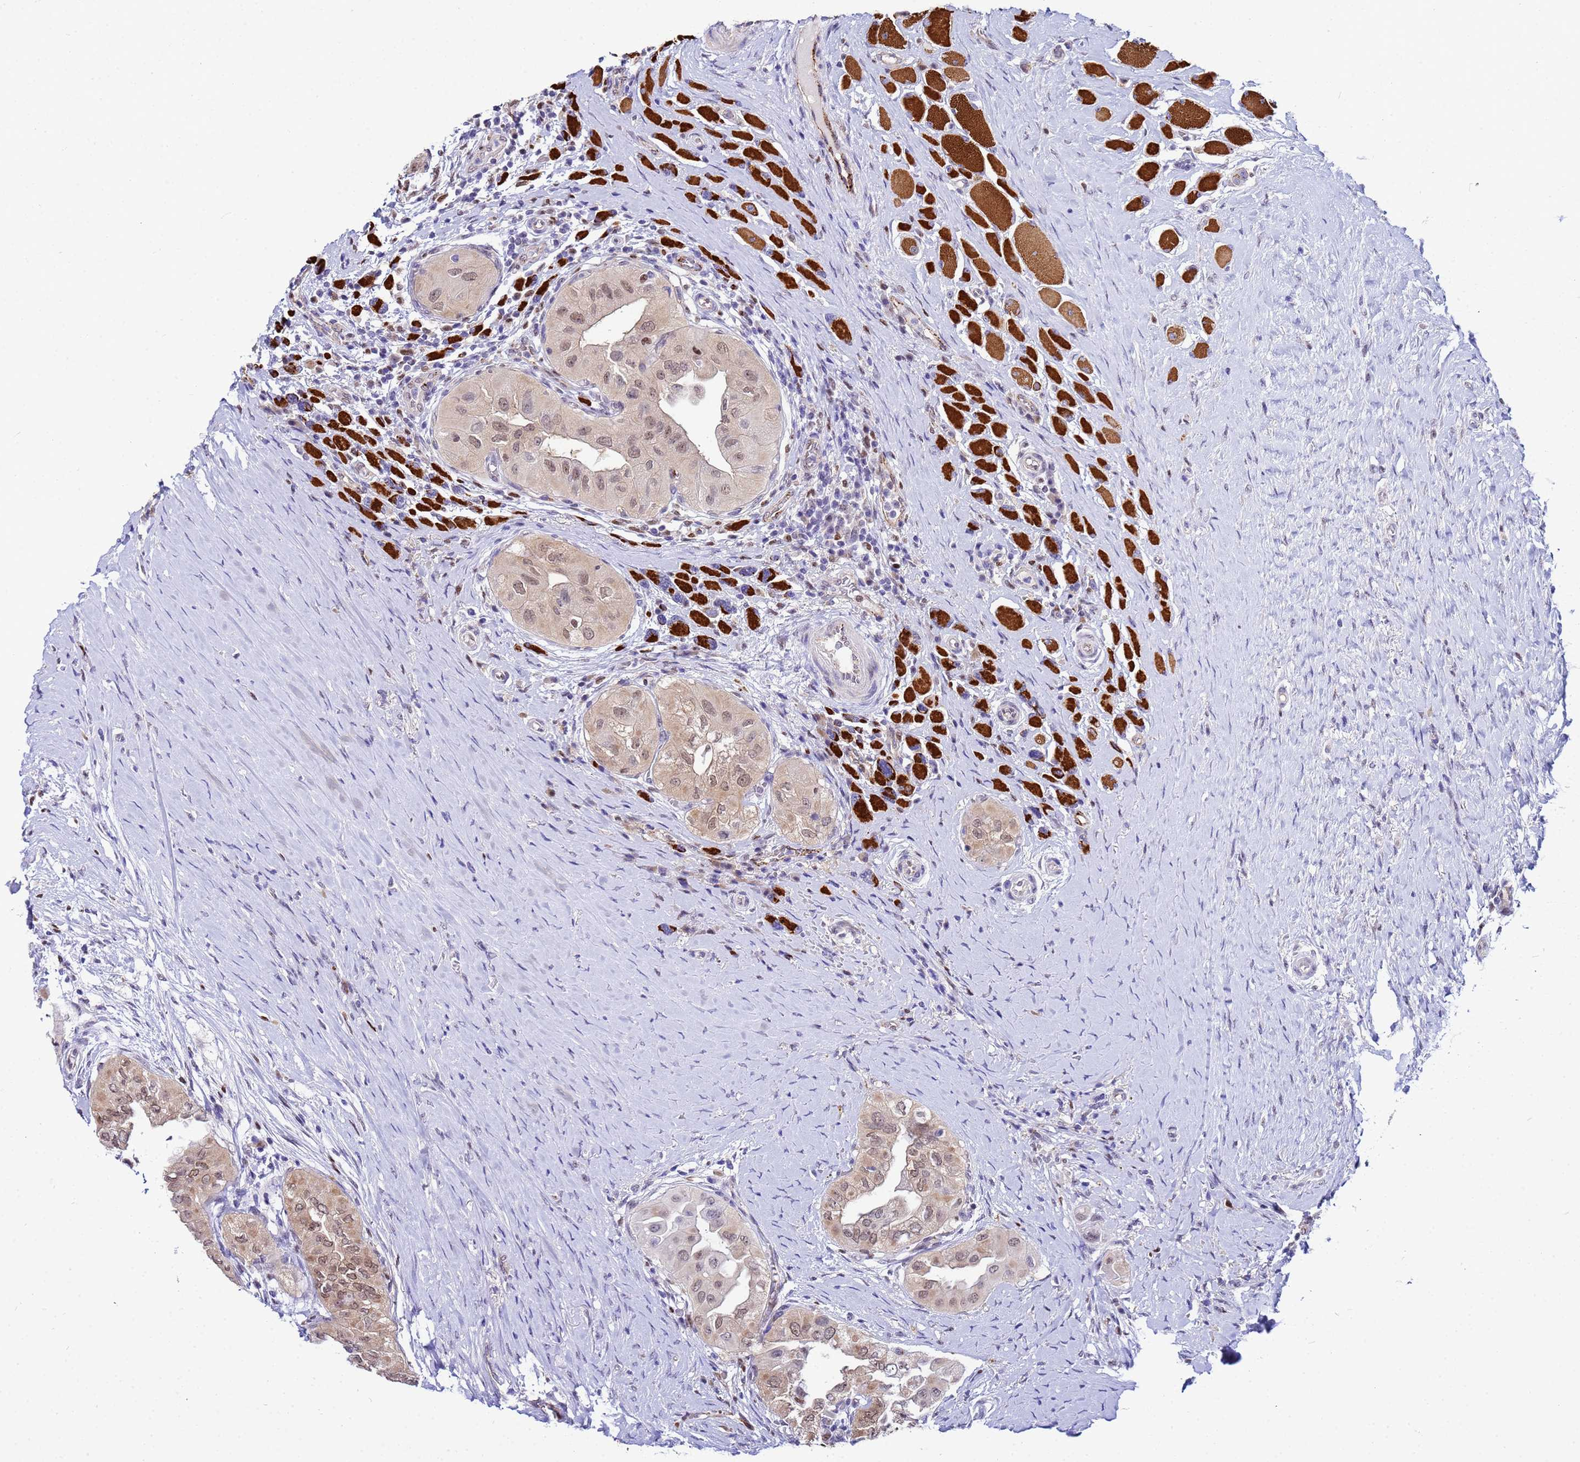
{"staining": {"intensity": "moderate", "quantity": ">75%", "location": "cytoplasmic/membranous,nuclear"}, "tissue": "thyroid cancer", "cell_type": "Tumor cells", "image_type": "cancer", "snomed": [{"axis": "morphology", "description": "Papillary adenocarcinoma, NOS"}, {"axis": "topography", "description": "Thyroid gland"}], "caption": "Immunohistochemical staining of papillary adenocarcinoma (thyroid) demonstrates medium levels of moderate cytoplasmic/membranous and nuclear protein positivity in approximately >75% of tumor cells.", "gene": "SLC25A37", "patient": {"sex": "female", "age": 59}}